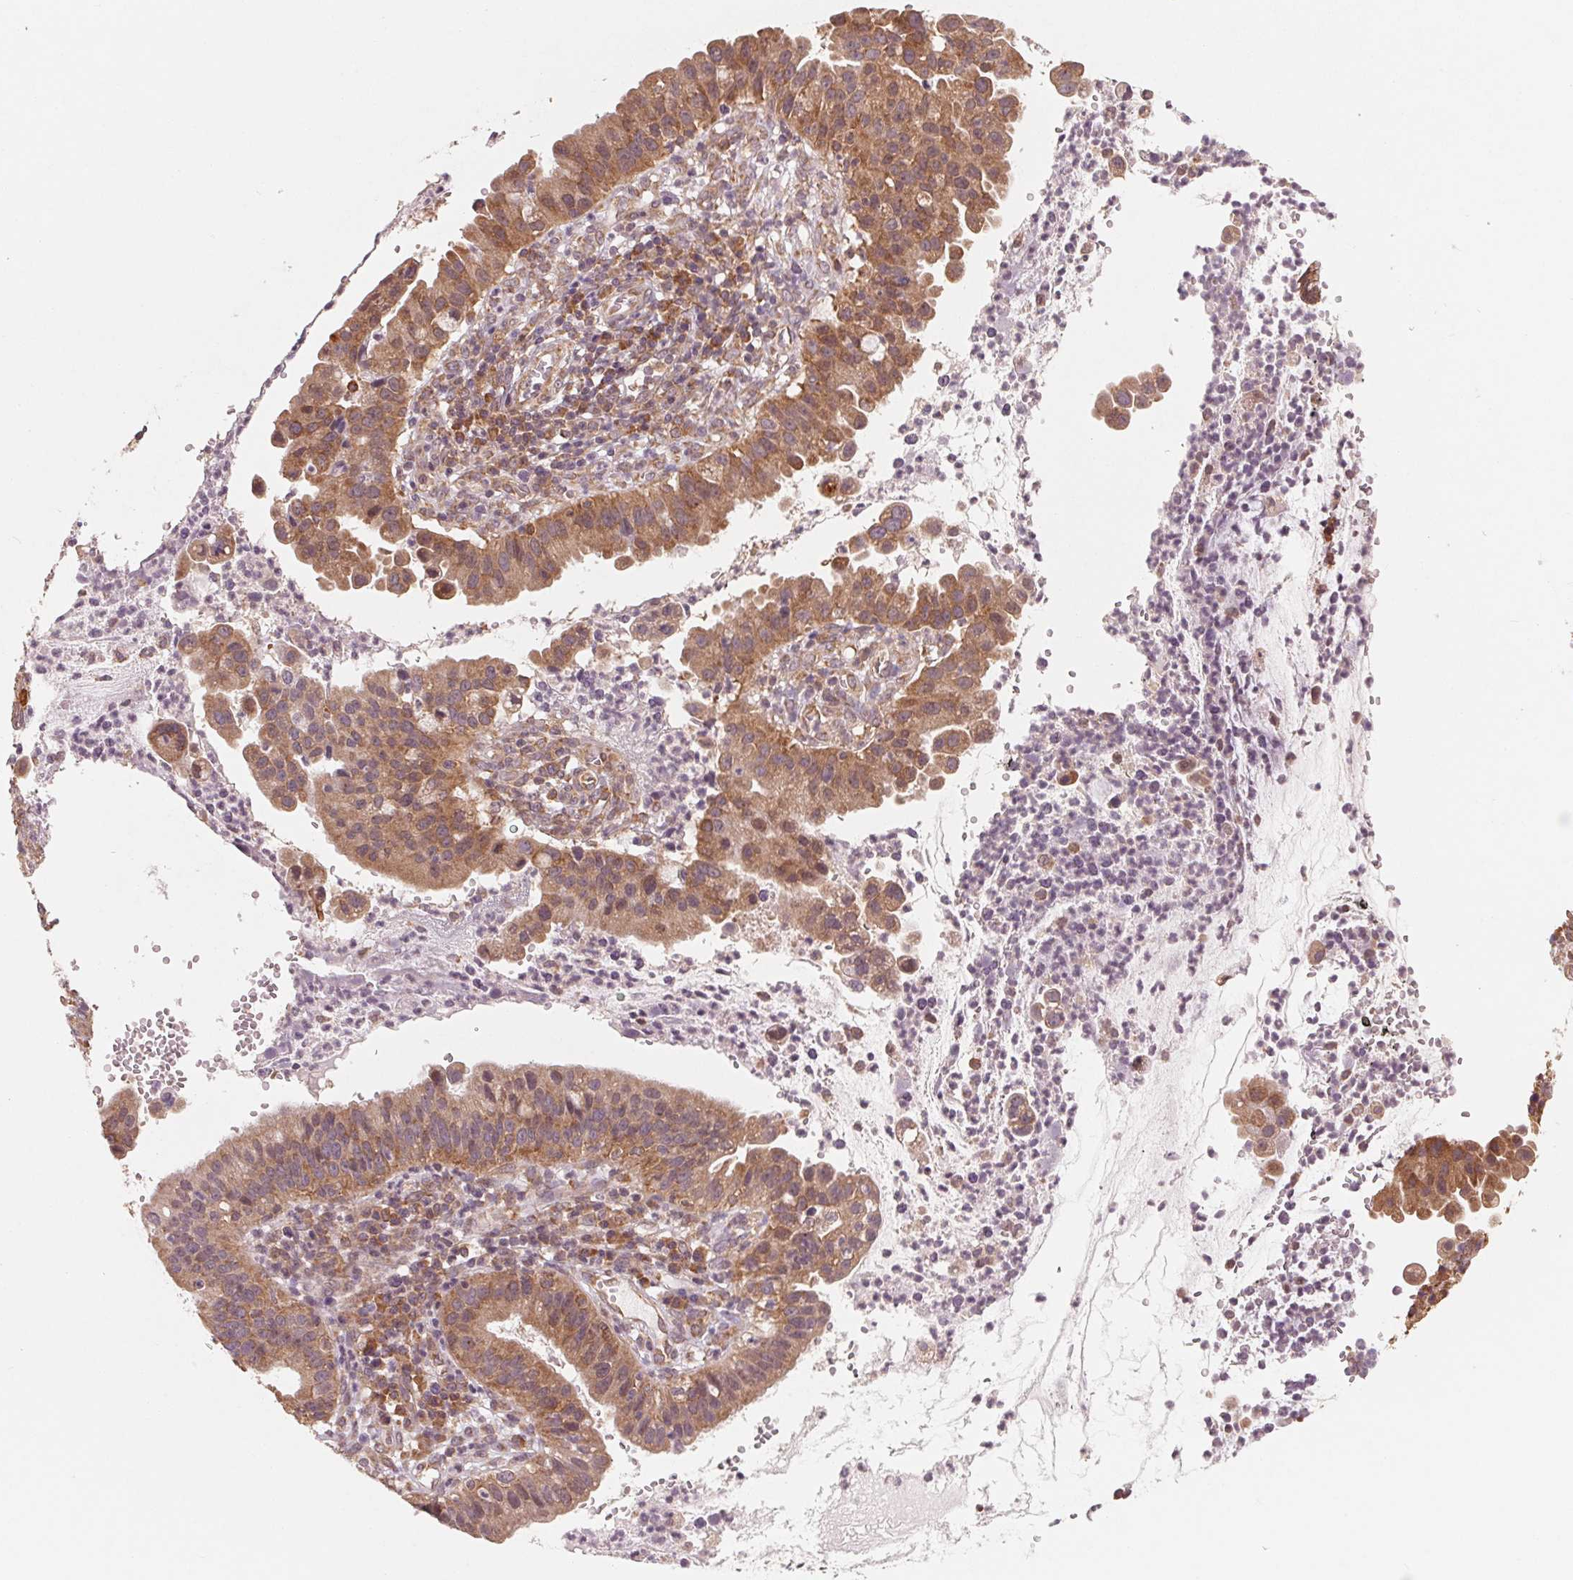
{"staining": {"intensity": "moderate", "quantity": ">75%", "location": "cytoplasmic/membranous"}, "tissue": "cervical cancer", "cell_type": "Tumor cells", "image_type": "cancer", "snomed": [{"axis": "morphology", "description": "Adenocarcinoma, NOS"}, {"axis": "topography", "description": "Cervix"}], "caption": "A photomicrograph of human cervical cancer (adenocarcinoma) stained for a protein displays moderate cytoplasmic/membranous brown staining in tumor cells. (DAB (3,3'-diaminobenzidine) IHC with brightfield microscopy, high magnification).", "gene": "GIGYF2", "patient": {"sex": "female", "age": 34}}